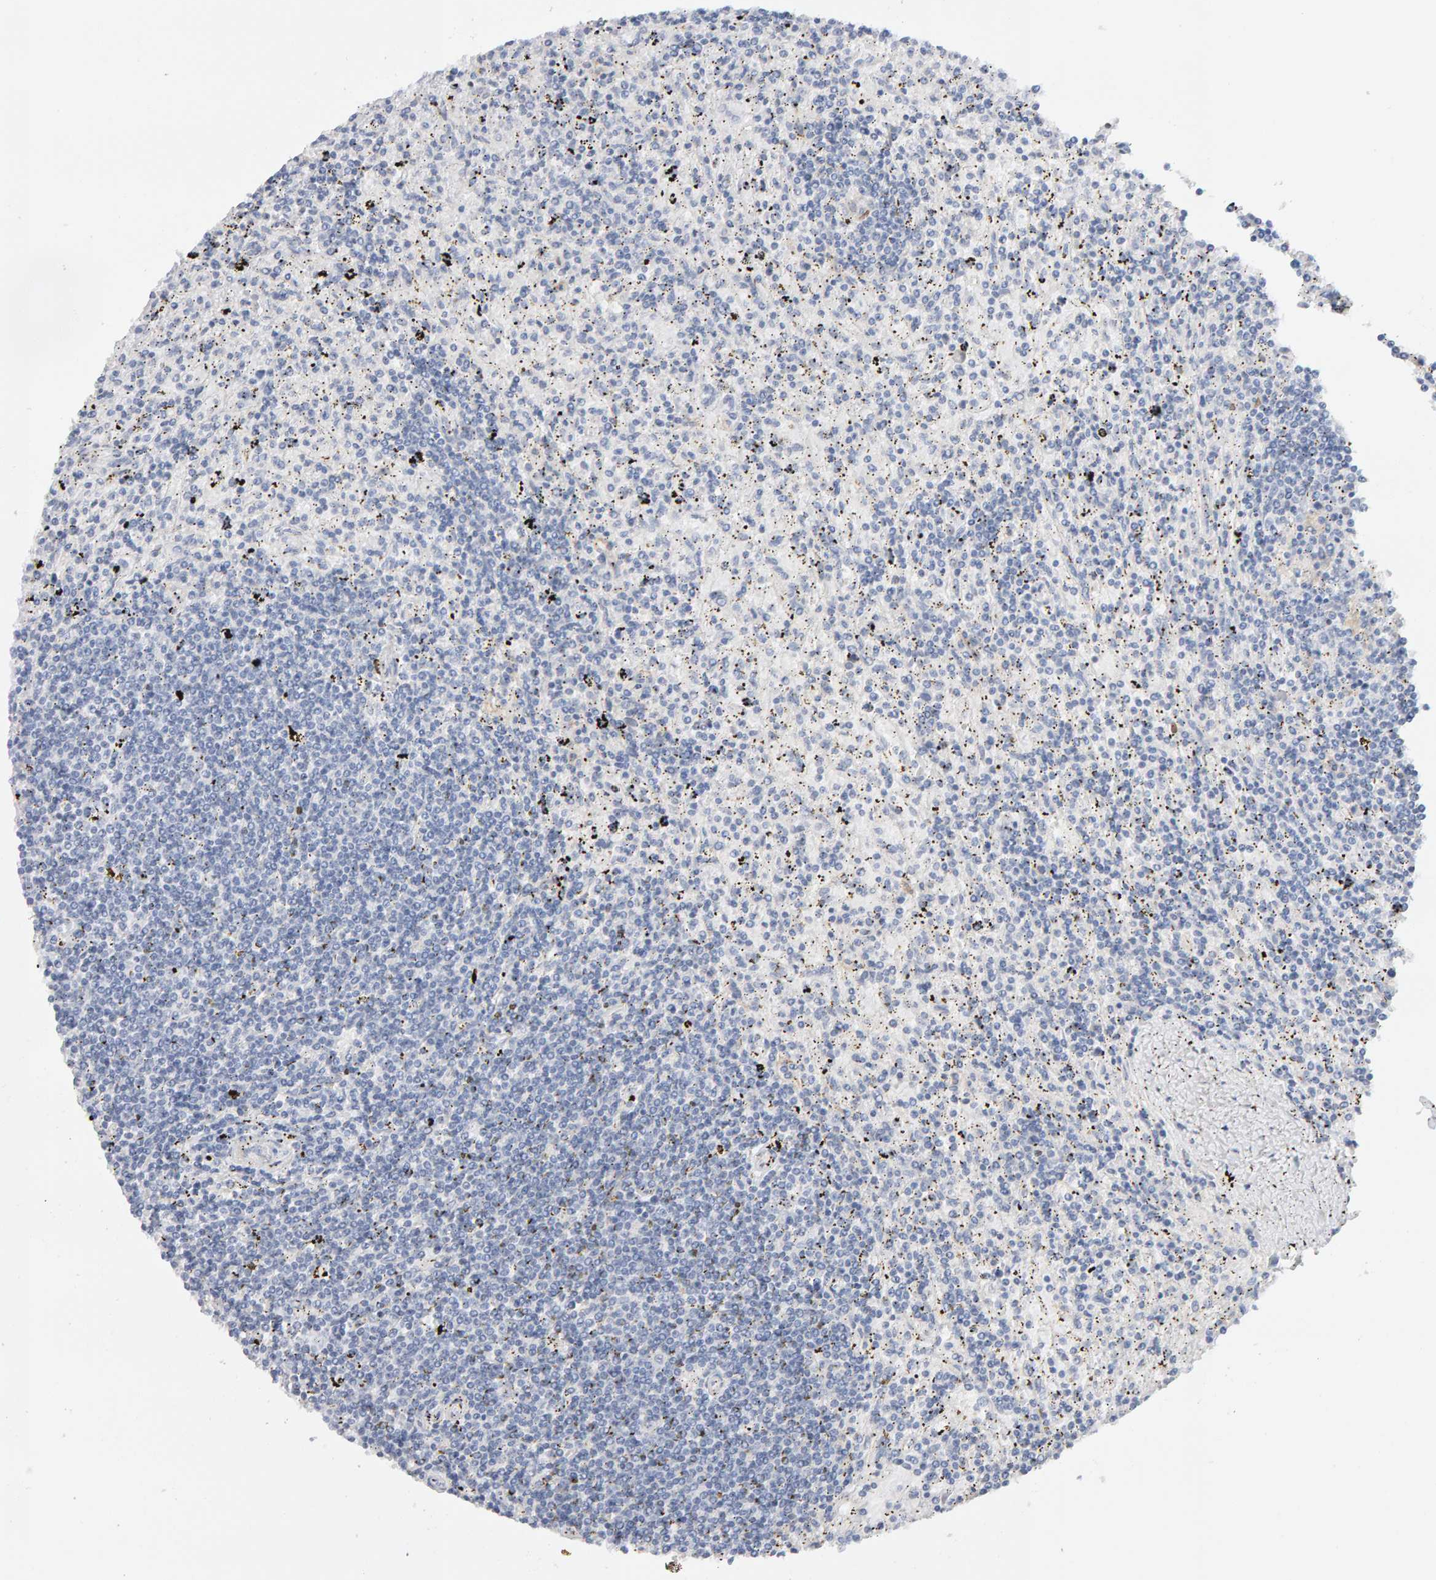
{"staining": {"intensity": "negative", "quantity": "none", "location": "none"}, "tissue": "lymphoma", "cell_type": "Tumor cells", "image_type": "cancer", "snomed": [{"axis": "morphology", "description": "Malignant lymphoma, non-Hodgkin's type, Low grade"}, {"axis": "topography", "description": "Spleen"}], "caption": "Immunohistochemical staining of low-grade malignant lymphoma, non-Hodgkin's type displays no significant positivity in tumor cells.", "gene": "METRNL", "patient": {"sex": "male", "age": 76}}